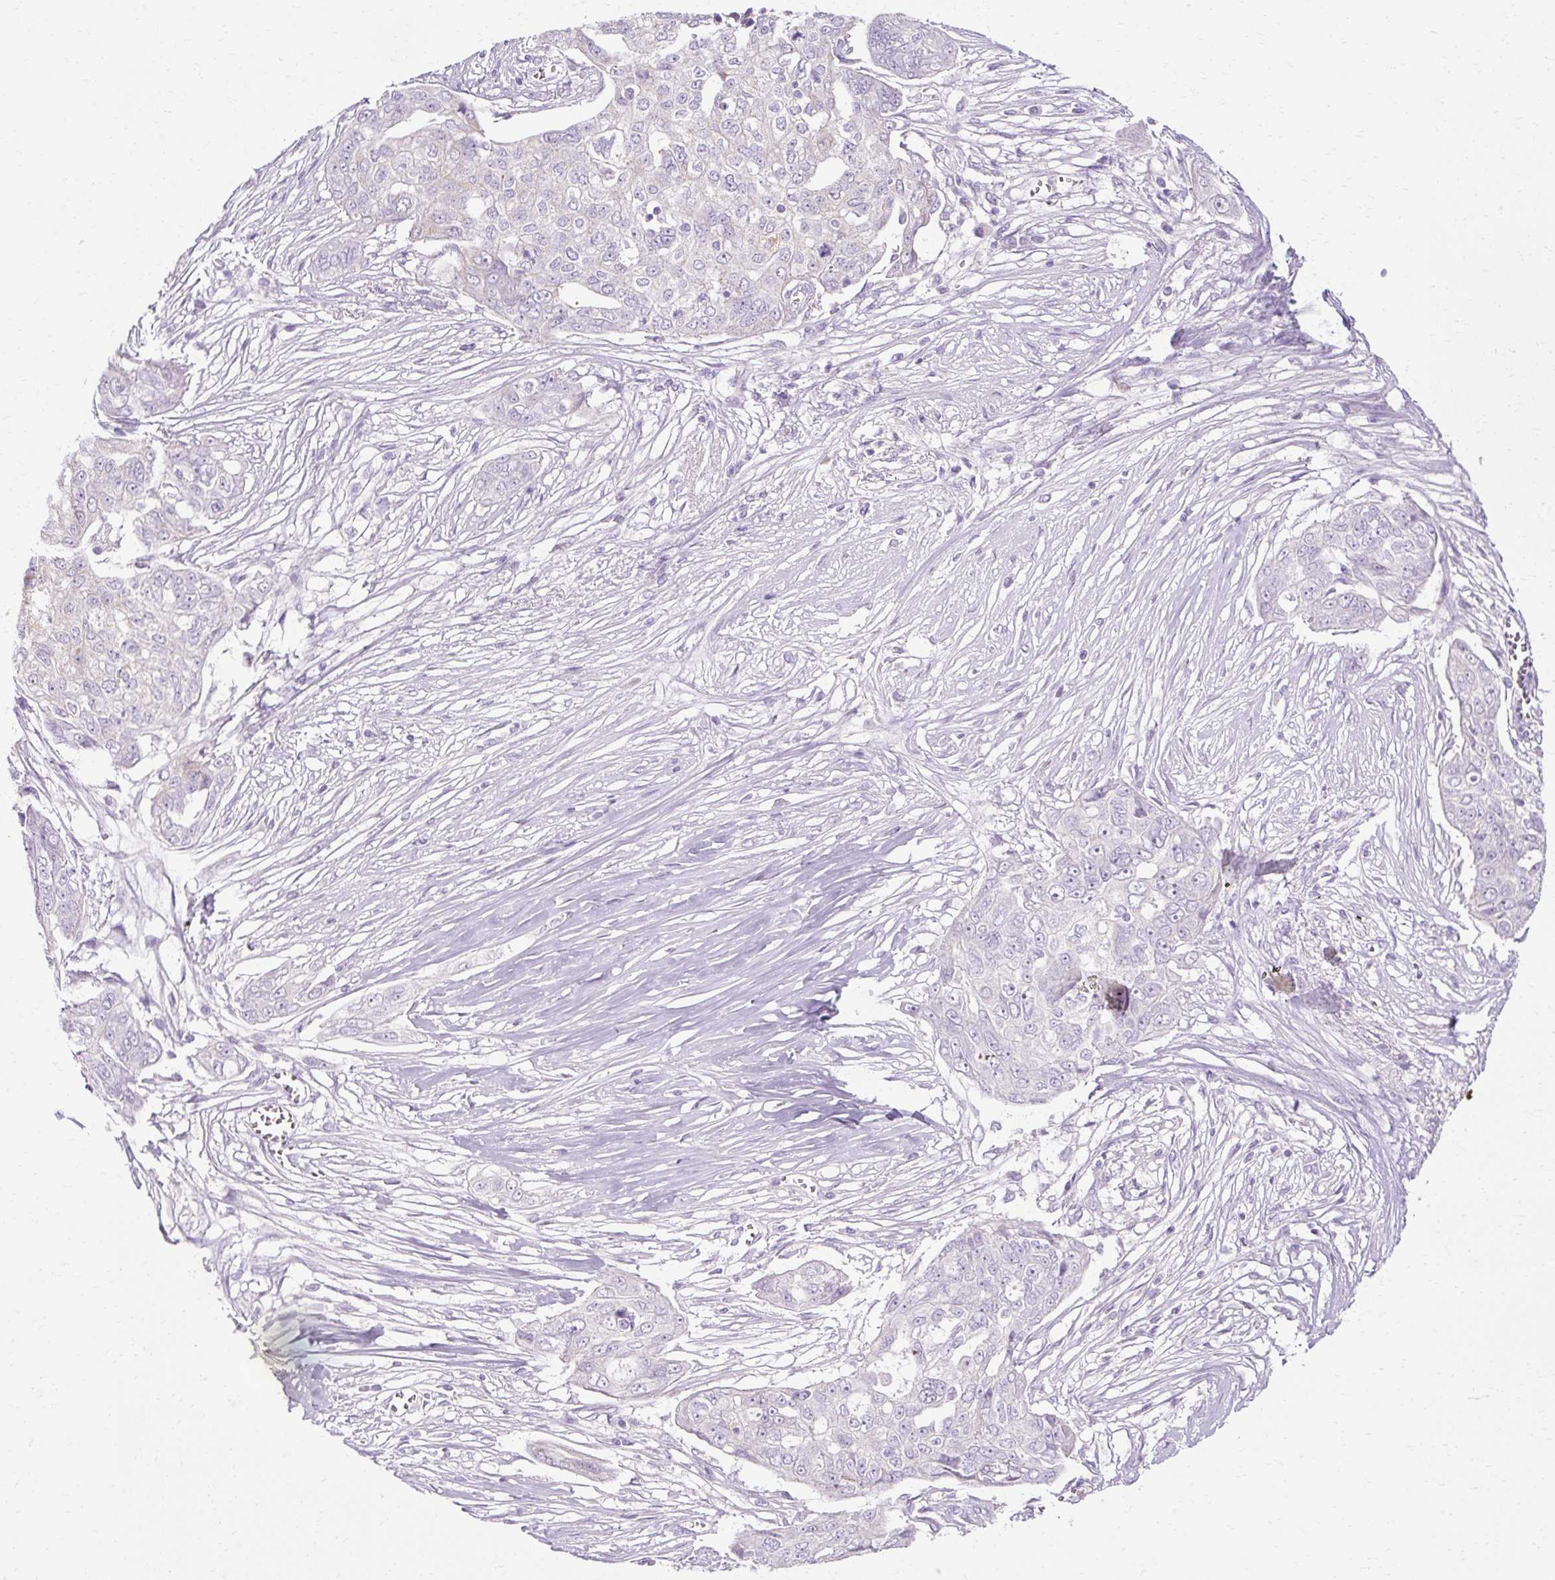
{"staining": {"intensity": "negative", "quantity": "none", "location": "none"}, "tissue": "ovarian cancer", "cell_type": "Tumor cells", "image_type": "cancer", "snomed": [{"axis": "morphology", "description": "Carcinoma, endometroid"}, {"axis": "topography", "description": "Ovary"}], "caption": "Immunohistochemistry of endometroid carcinoma (ovarian) displays no positivity in tumor cells. (DAB (3,3'-diaminobenzidine) immunohistochemistry visualized using brightfield microscopy, high magnification).", "gene": "HSD11B1", "patient": {"sex": "female", "age": 70}}